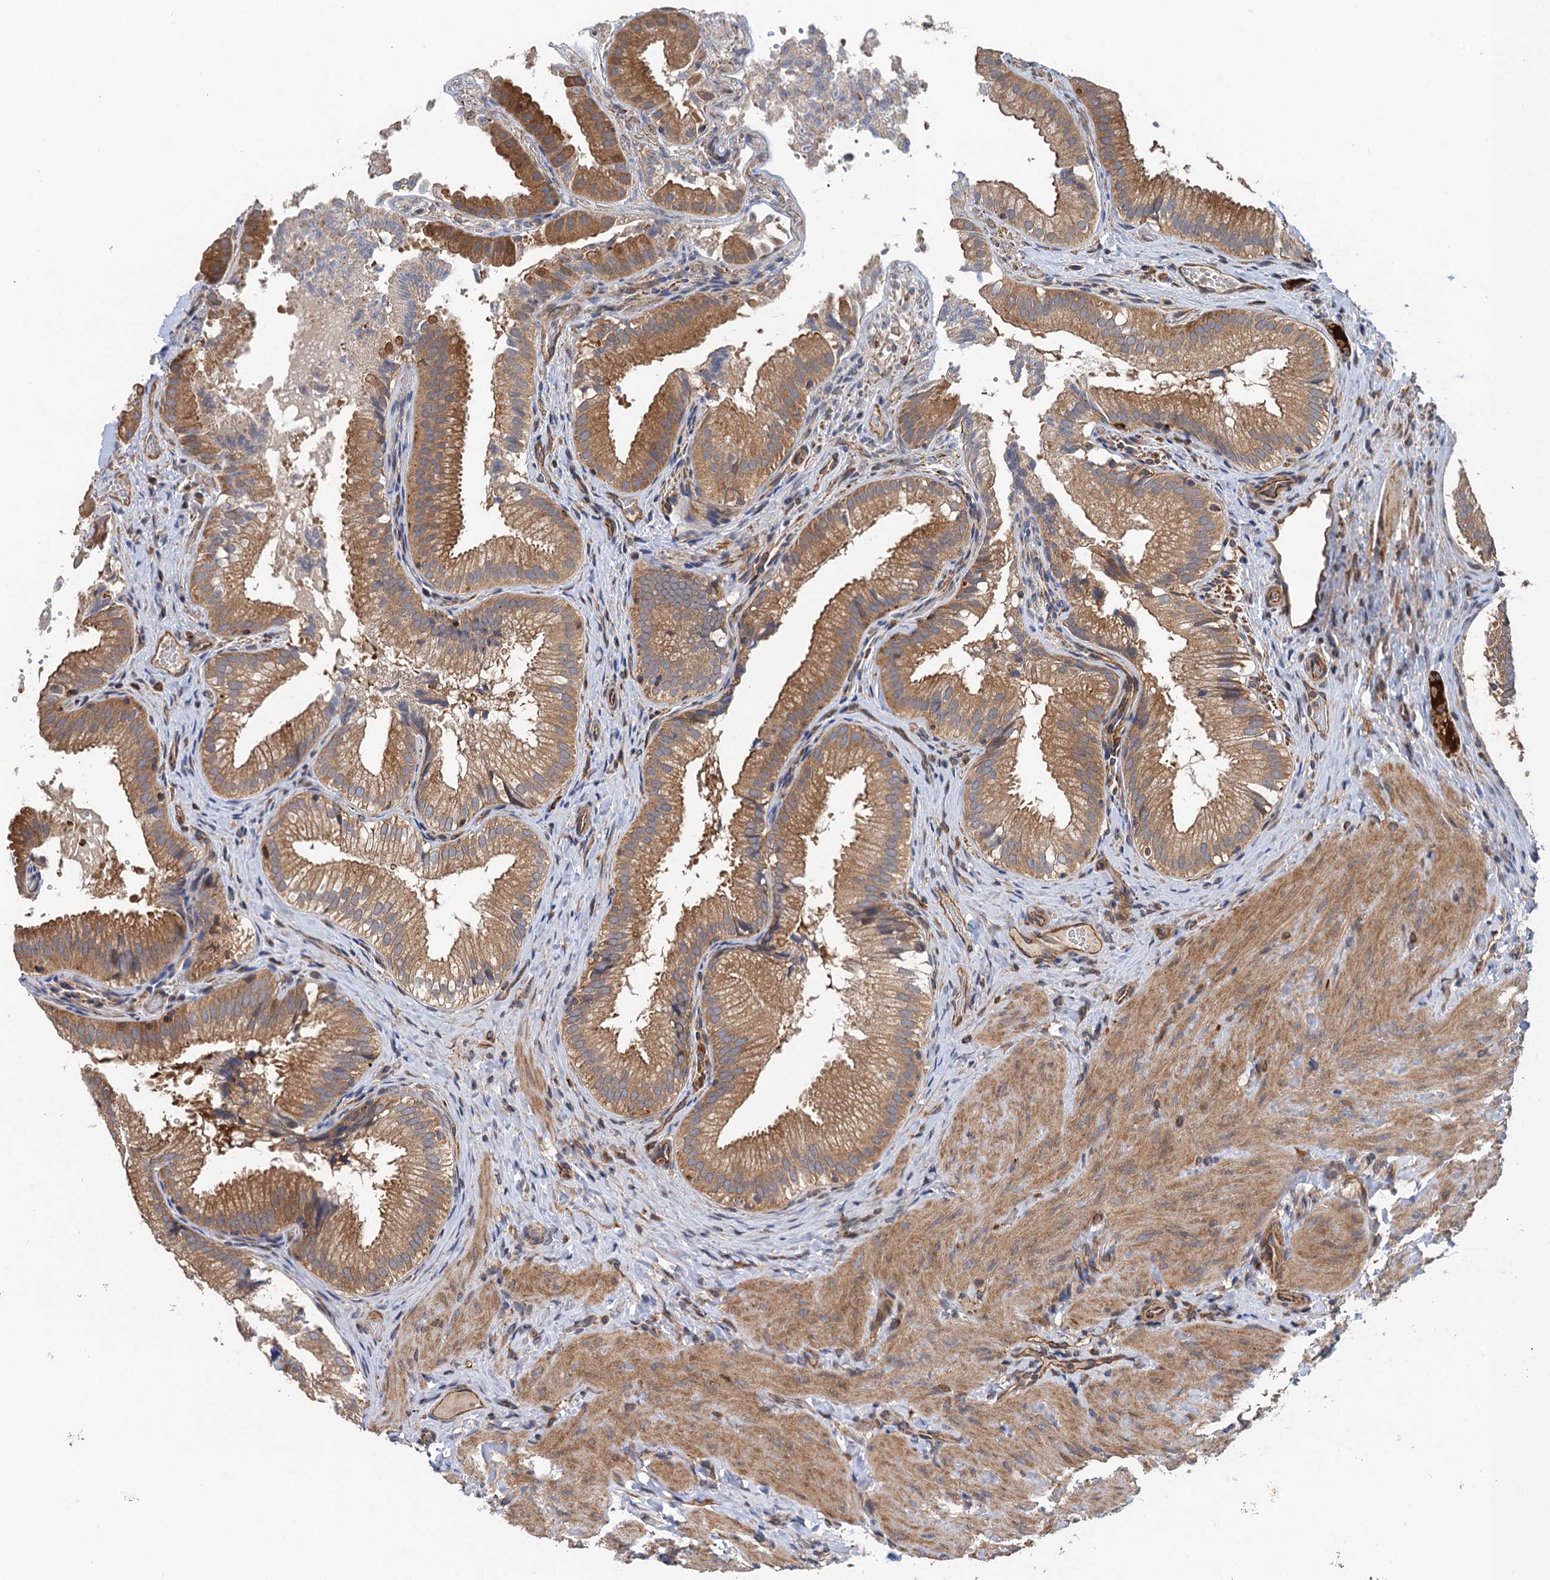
{"staining": {"intensity": "moderate", "quantity": ">75%", "location": "cytoplasmic/membranous"}, "tissue": "gallbladder", "cell_type": "Glandular cells", "image_type": "normal", "snomed": [{"axis": "morphology", "description": "Normal tissue, NOS"}, {"axis": "topography", "description": "Gallbladder"}], "caption": "Gallbladder stained with immunohistochemistry (IHC) shows moderate cytoplasmic/membranous expression in approximately >75% of glandular cells. (brown staining indicates protein expression, while blue staining denotes nuclei).", "gene": "PJA2", "patient": {"sex": "female", "age": 30}}